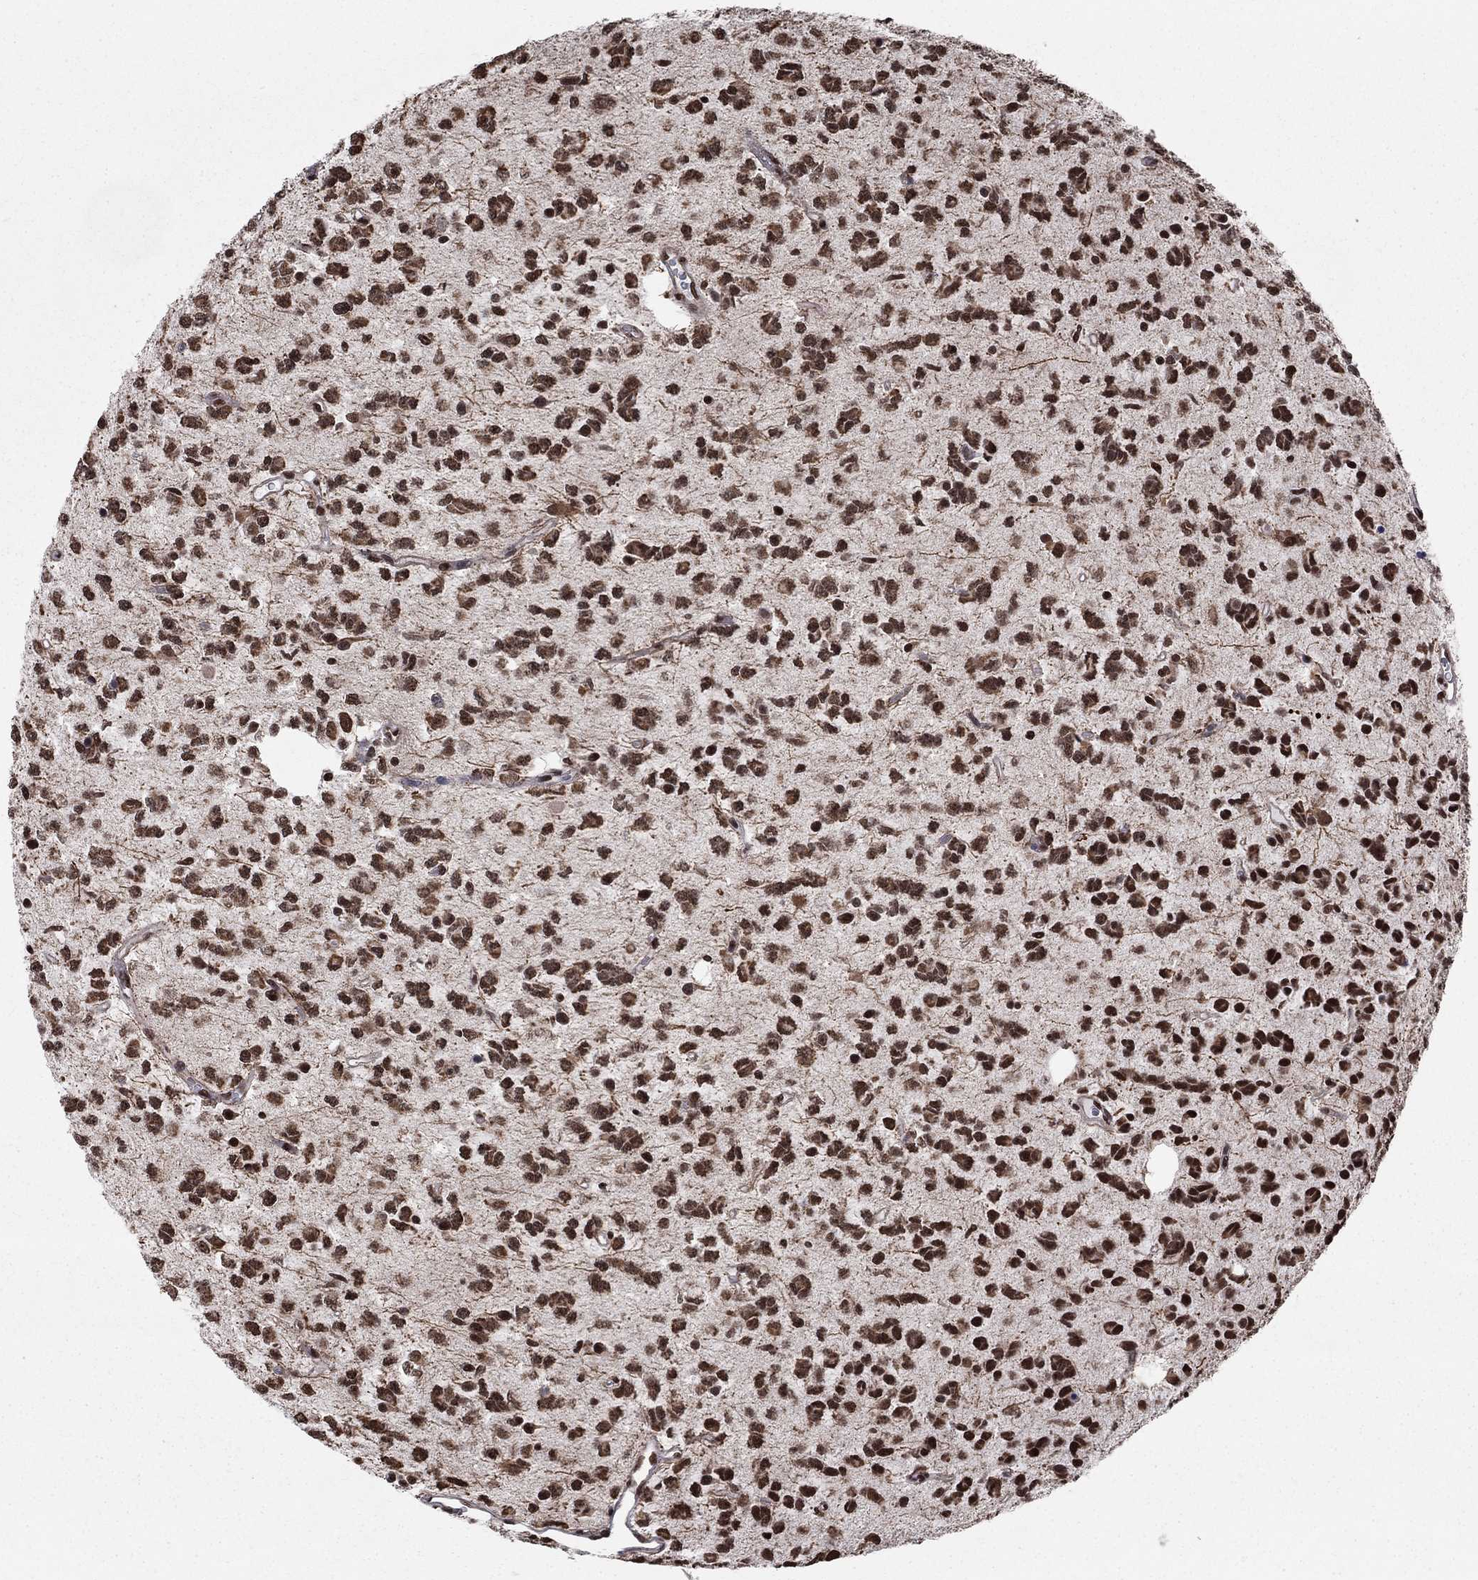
{"staining": {"intensity": "strong", "quantity": ">75%", "location": "cytoplasmic/membranous"}, "tissue": "glioma", "cell_type": "Tumor cells", "image_type": "cancer", "snomed": [{"axis": "morphology", "description": "Glioma, malignant, Low grade"}, {"axis": "topography", "description": "Brain"}], "caption": "Glioma stained with a protein marker demonstrates strong staining in tumor cells.", "gene": "N4BP2", "patient": {"sex": "female", "age": 45}}